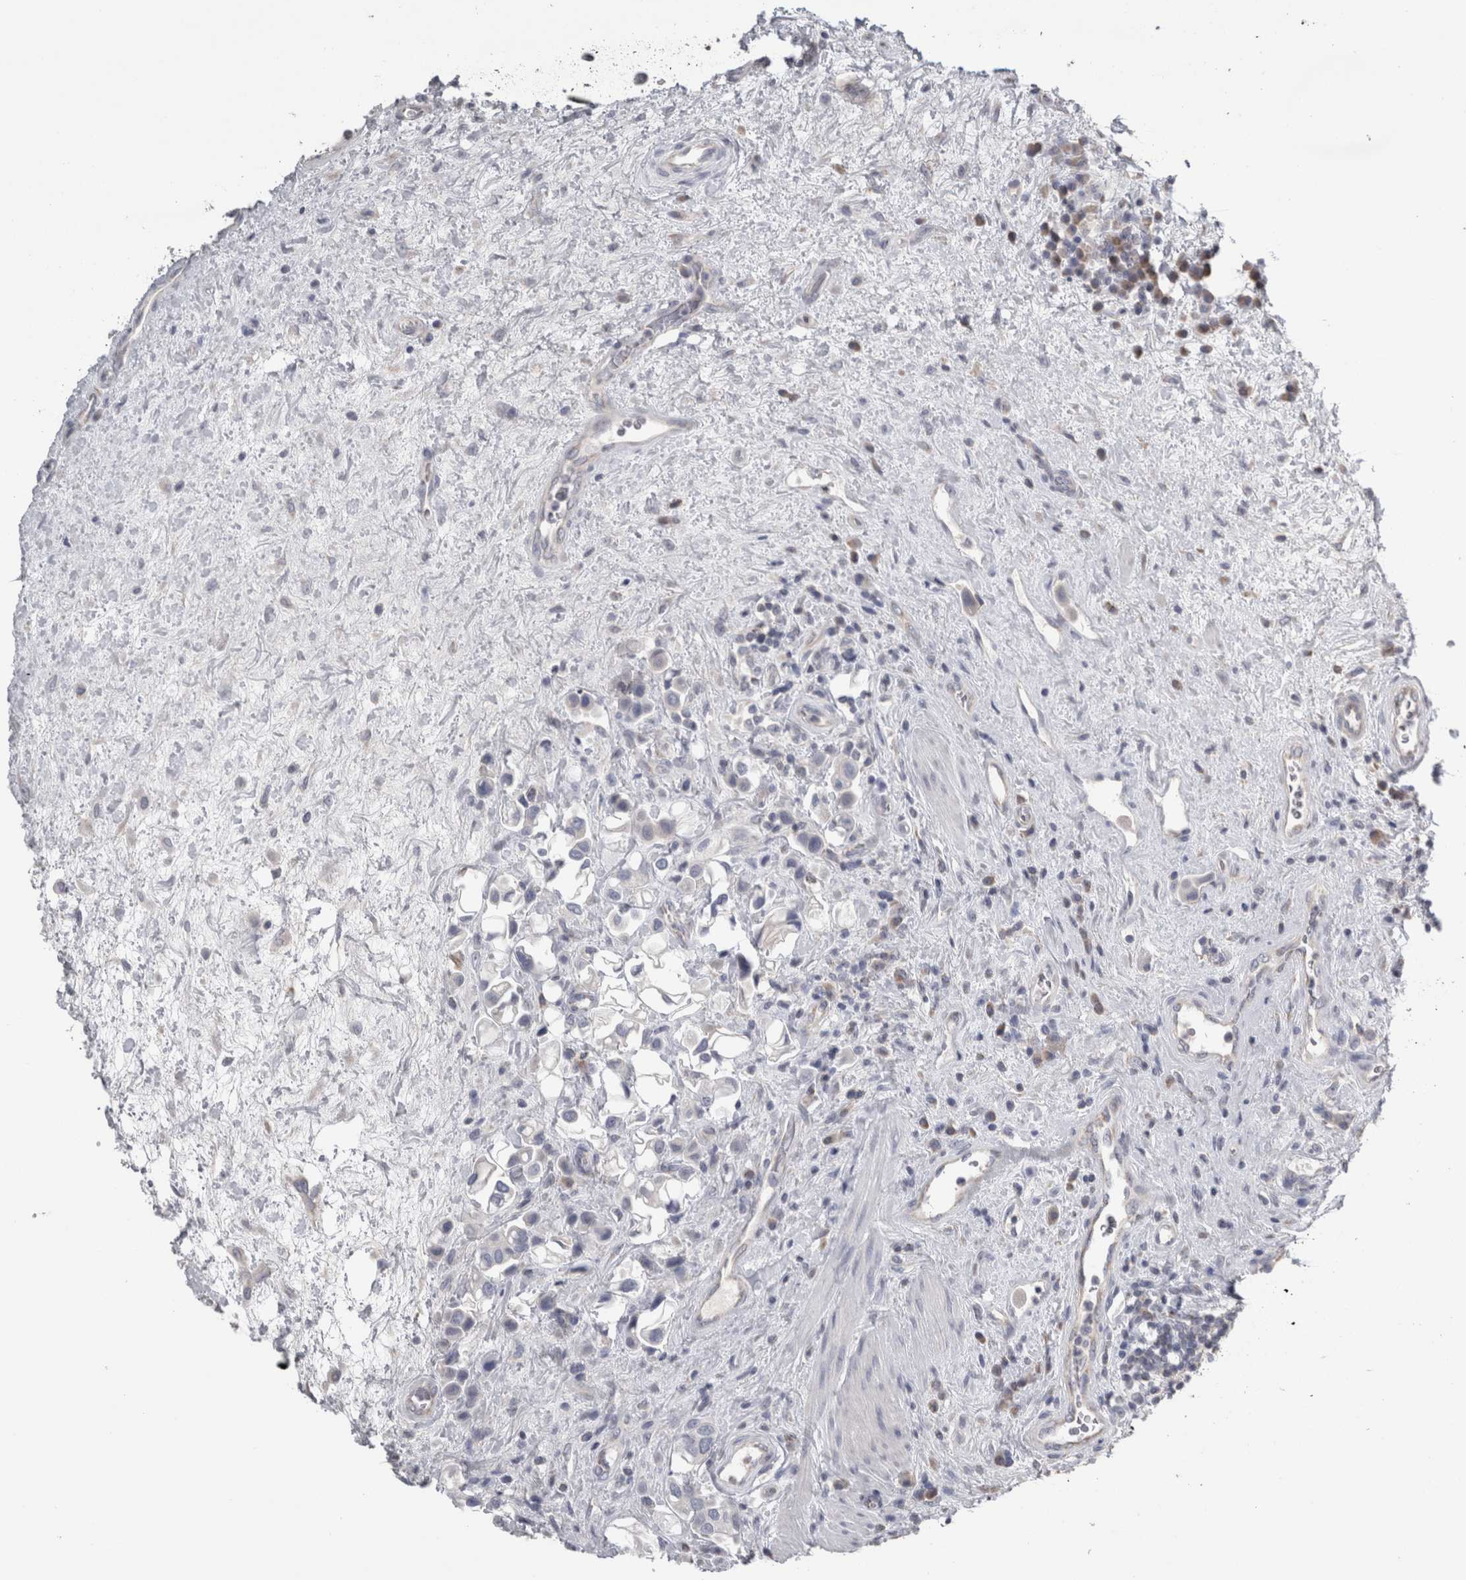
{"staining": {"intensity": "negative", "quantity": "none", "location": "none"}, "tissue": "urothelial cancer", "cell_type": "Tumor cells", "image_type": "cancer", "snomed": [{"axis": "morphology", "description": "Urothelial carcinoma, High grade"}, {"axis": "topography", "description": "Urinary bladder"}], "caption": "Tumor cells show no significant protein positivity in urothelial cancer.", "gene": "TCAP", "patient": {"sex": "male", "age": 50}}